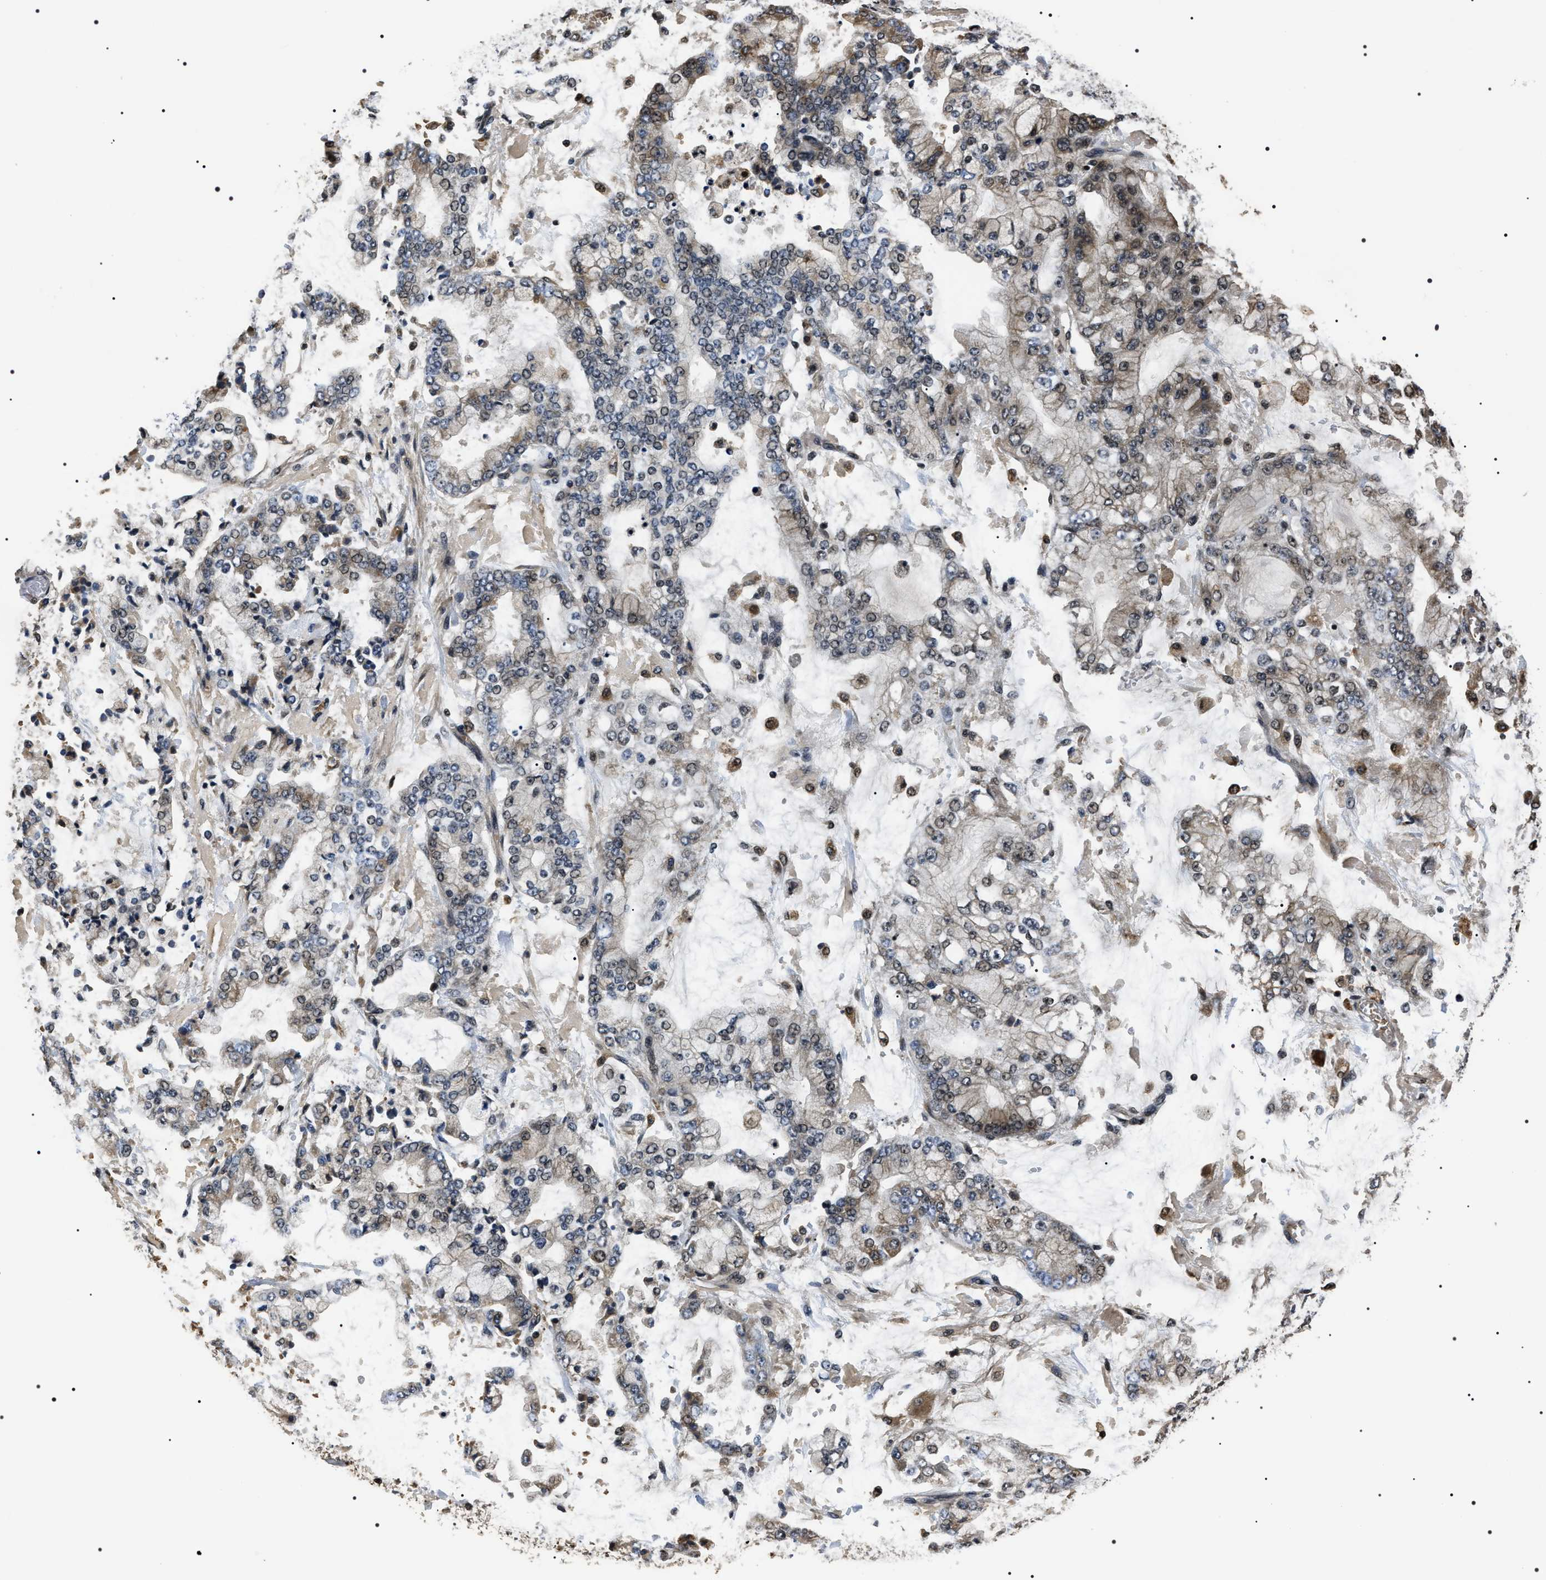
{"staining": {"intensity": "weak", "quantity": "<25%", "location": "cytoplasmic/membranous,nuclear"}, "tissue": "stomach cancer", "cell_type": "Tumor cells", "image_type": "cancer", "snomed": [{"axis": "morphology", "description": "Adenocarcinoma, NOS"}, {"axis": "topography", "description": "Stomach"}], "caption": "An immunohistochemistry micrograph of adenocarcinoma (stomach) is shown. There is no staining in tumor cells of adenocarcinoma (stomach).", "gene": "ARHGAP22", "patient": {"sex": "male", "age": 76}}